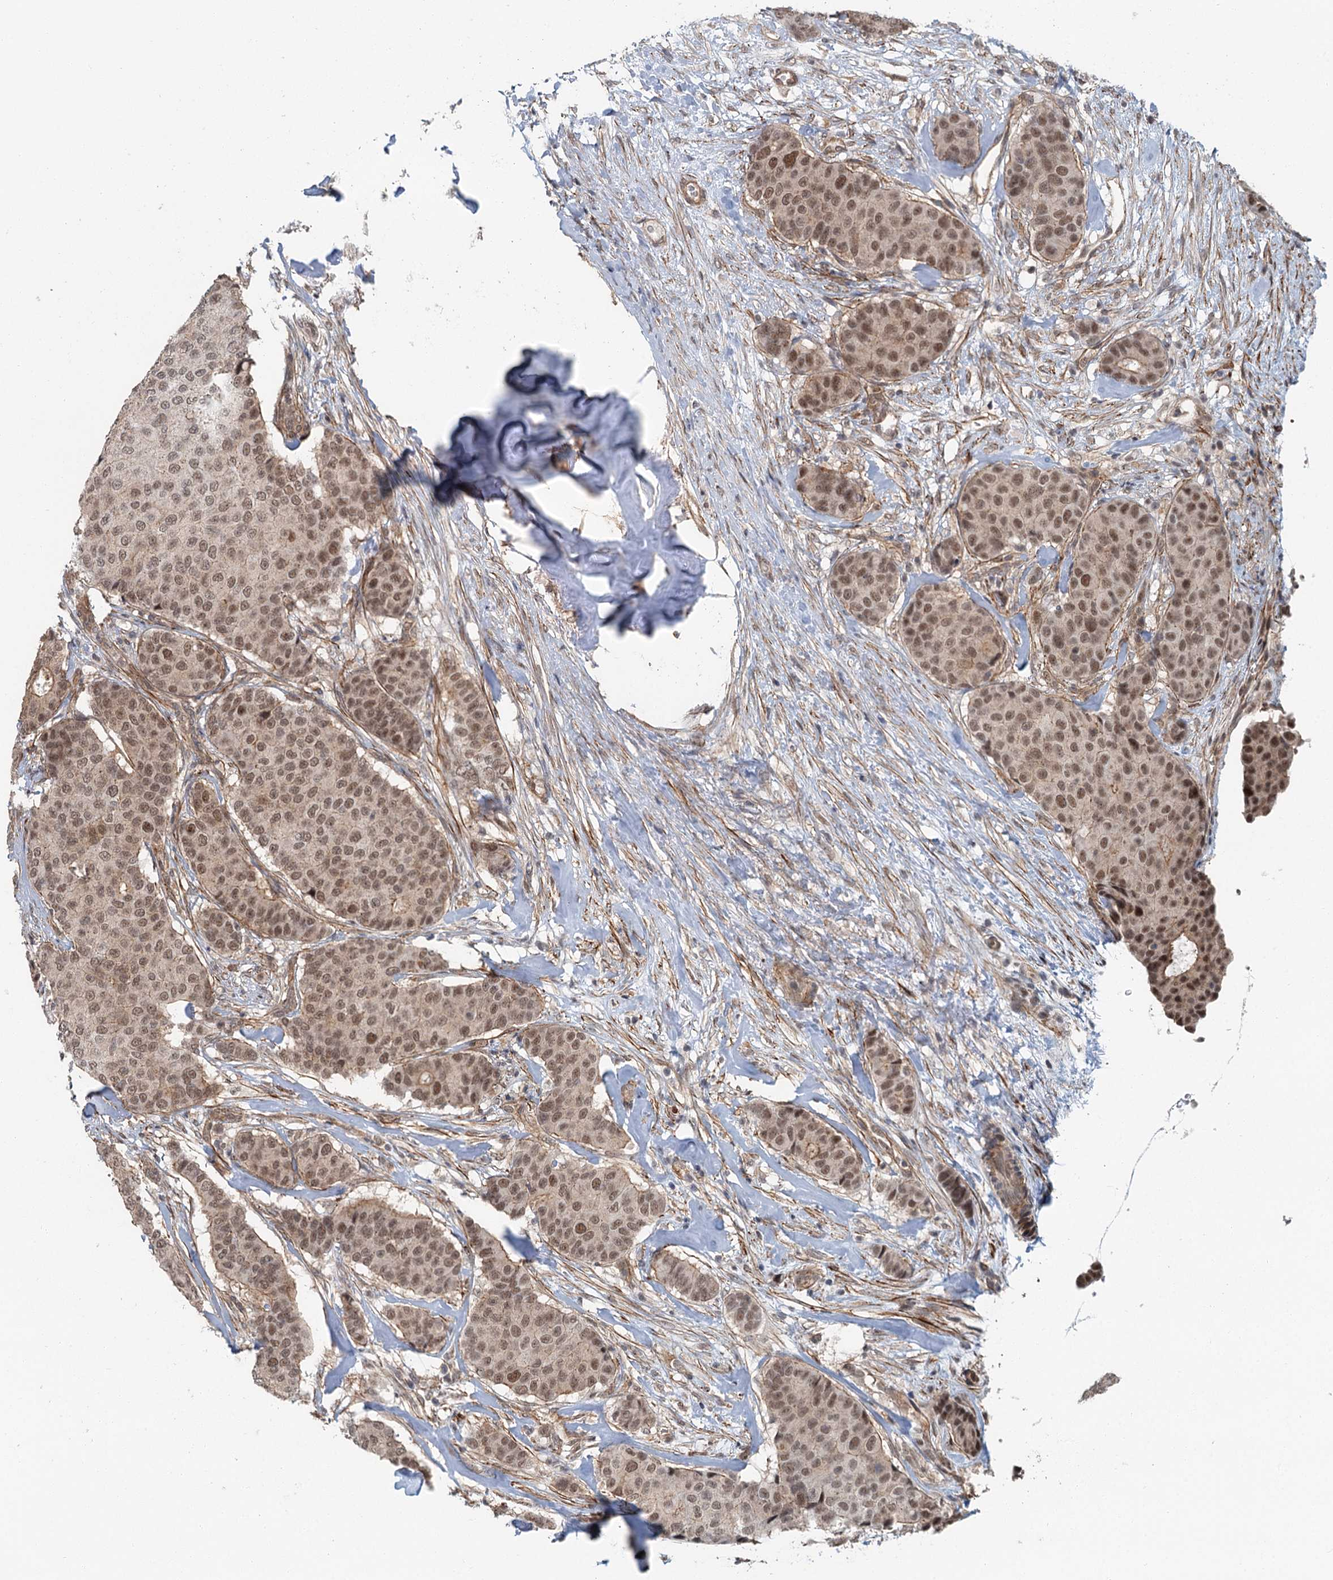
{"staining": {"intensity": "moderate", "quantity": ">75%", "location": "nuclear"}, "tissue": "breast cancer", "cell_type": "Tumor cells", "image_type": "cancer", "snomed": [{"axis": "morphology", "description": "Duct carcinoma"}, {"axis": "topography", "description": "Breast"}], "caption": "Immunohistochemical staining of human infiltrating ductal carcinoma (breast) displays medium levels of moderate nuclear protein staining in approximately >75% of tumor cells.", "gene": "TAS2R42", "patient": {"sex": "female", "age": 75}}